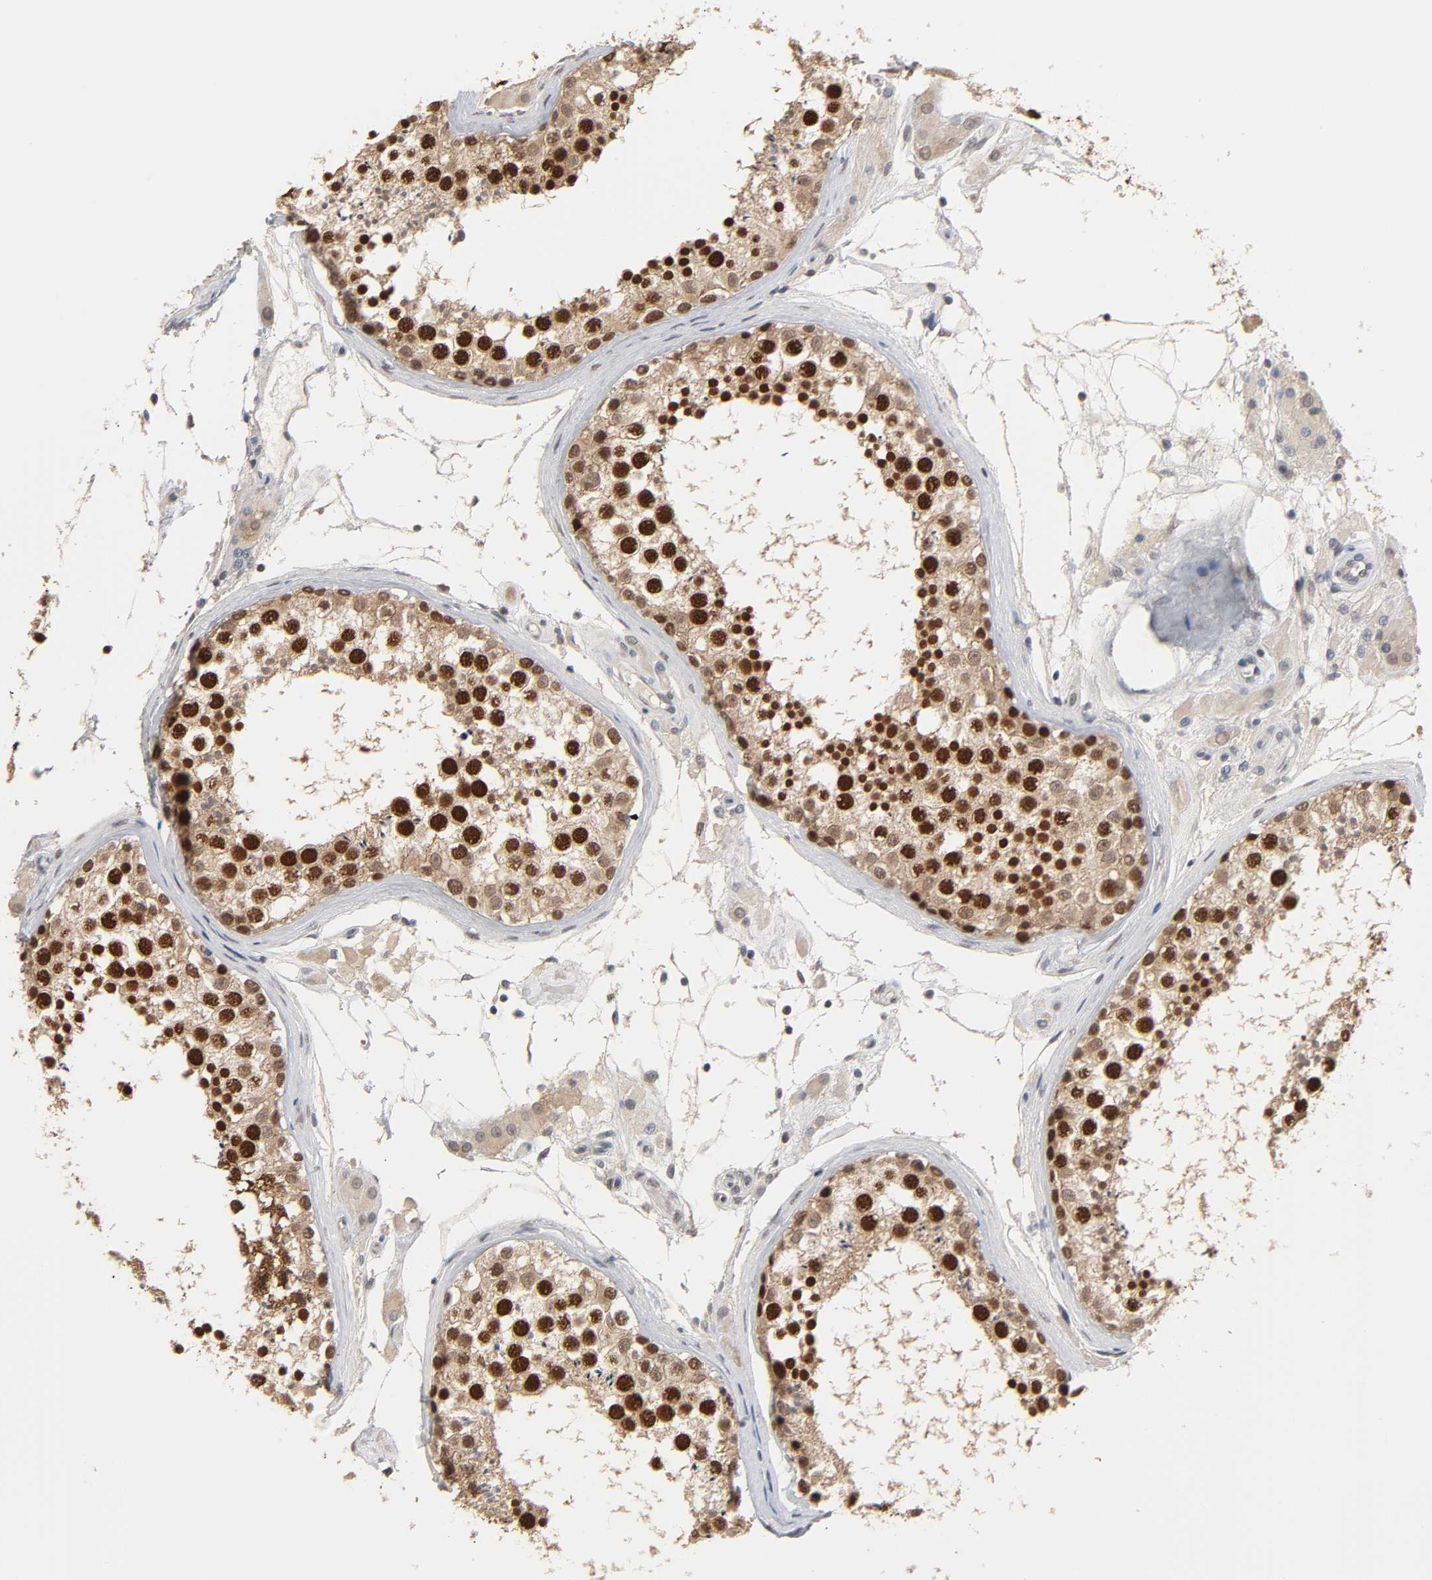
{"staining": {"intensity": "strong", "quantity": ">75%", "location": "cytoplasmic/membranous,nuclear"}, "tissue": "testis", "cell_type": "Cells in seminiferous ducts", "image_type": "normal", "snomed": [{"axis": "morphology", "description": "Normal tissue, NOS"}, {"axis": "topography", "description": "Testis"}], "caption": "Immunohistochemical staining of unremarkable testis displays high levels of strong cytoplasmic/membranous,nuclear expression in about >75% of cells in seminiferous ducts.", "gene": "HTR1E", "patient": {"sex": "male", "age": 46}}